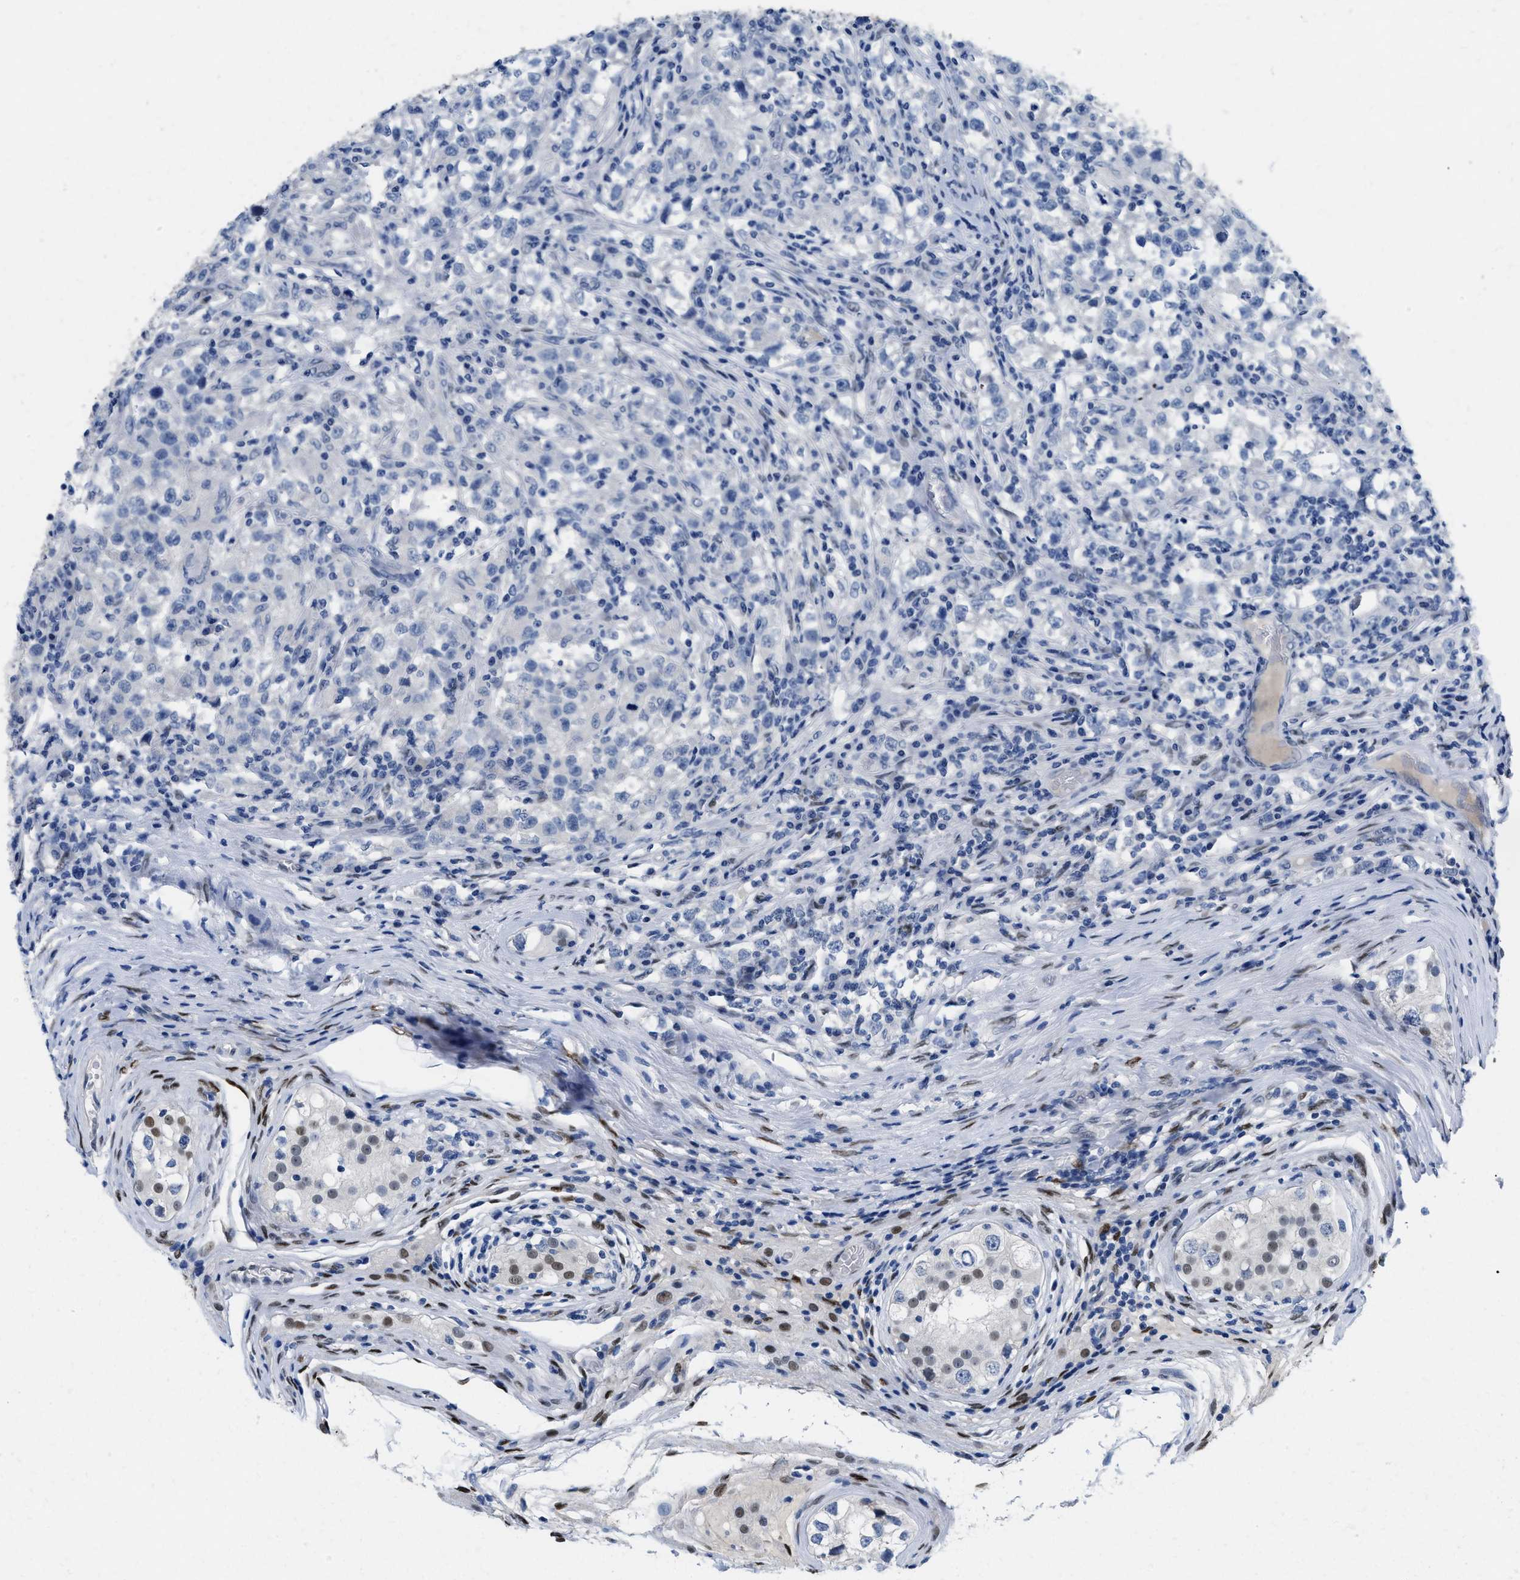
{"staining": {"intensity": "negative", "quantity": "none", "location": "none"}, "tissue": "testis cancer", "cell_type": "Tumor cells", "image_type": "cancer", "snomed": [{"axis": "morphology", "description": "Carcinoma, Embryonal, NOS"}, {"axis": "topography", "description": "Testis"}], "caption": "Photomicrograph shows no significant protein positivity in tumor cells of testis embryonal carcinoma. Brightfield microscopy of IHC stained with DAB (3,3'-diaminobenzidine) (brown) and hematoxylin (blue), captured at high magnification.", "gene": "NFIX", "patient": {"sex": "male", "age": 21}}